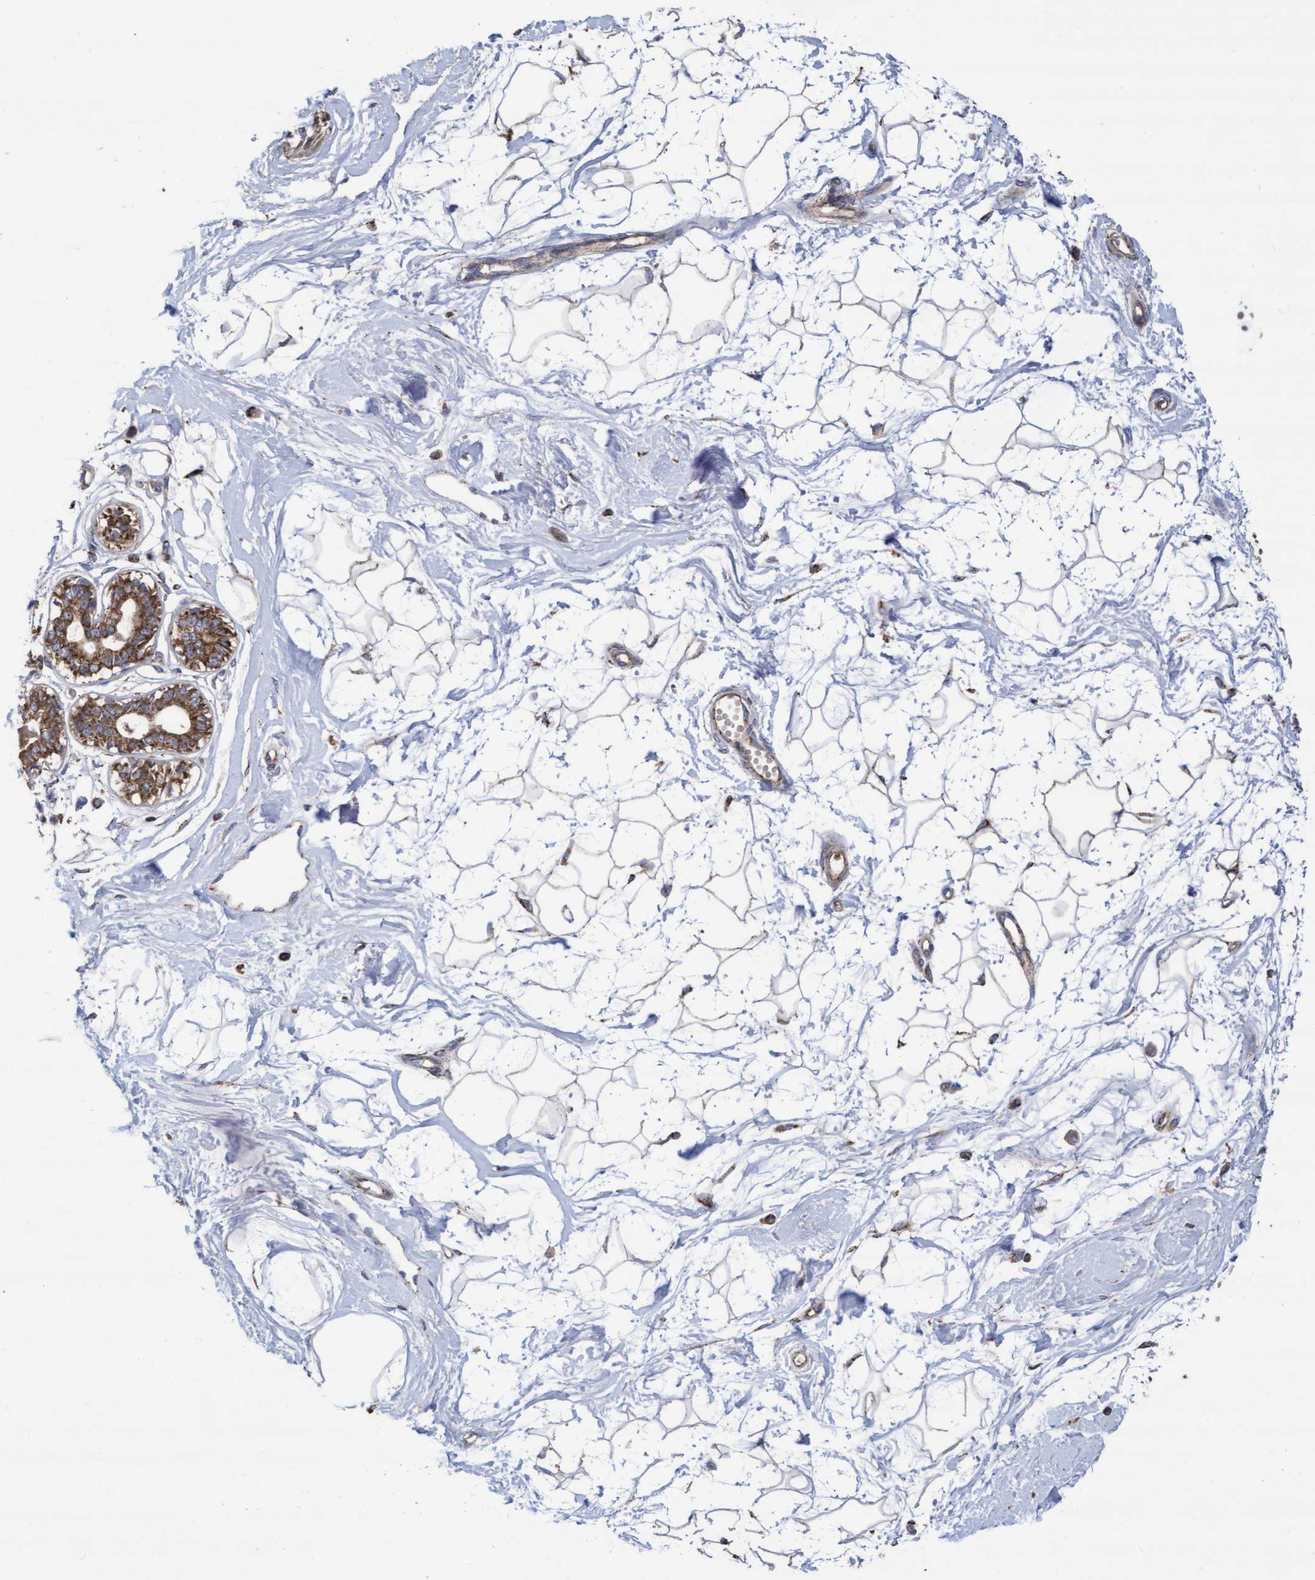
{"staining": {"intensity": "negative", "quantity": "none", "location": "none"}, "tissue": "breast", "cell_type": "Adipocytes", "image_type": "normal", "snomed": [{"axis": "morphology", "description": "Normal tissue, NOS"}, {"axis": "topography", "description": "Breast"}], "caption": "Micrograph shows no protein staining in adipocytes of normal breast.", "gene": "COBL", "patient": {"sex": "female", "age": 45}}